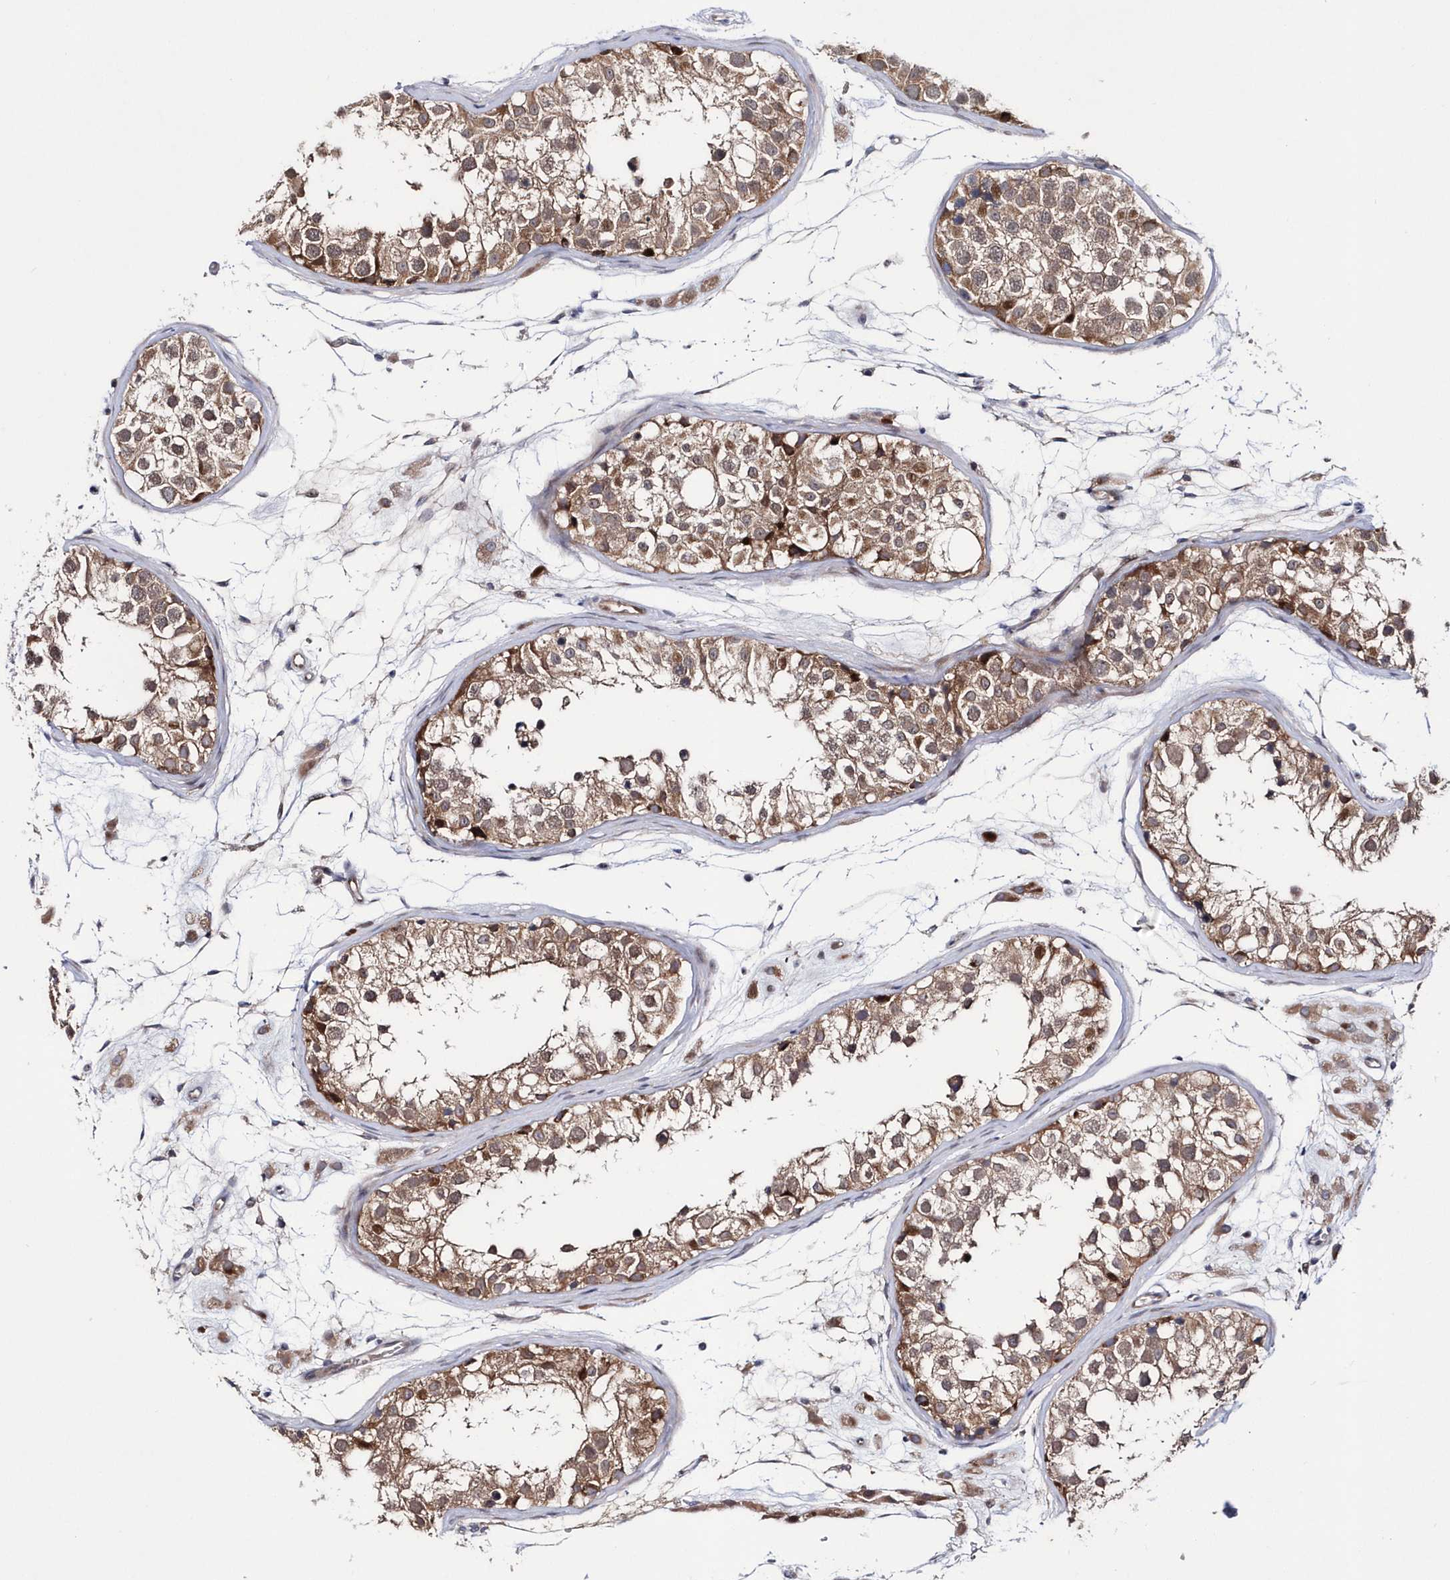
{"staining": {"intensity": "moderate", "quantity": ">75%", "location": "cytoplasmic/membranous"}, "tissue": "testis", "cell_type": "Cells in seminiferous ducts", "image_type": "normal", "snomed": [{"axis": "morphology", "description": "Normal tissue, NOS"}, {"axis": "morphology", "description": "Adenocarcinoma, metastatic, NOS"}, {"axis": "topography", "description": "Testis"}], "caption": "A histopathology image of human testis stained for a protein exhibits moderate cytoplasmic/membranous brown staining in cells in seminiferous ducts.", "gene": "DSPP", "patient": {"sex": "male", "age": 26}}